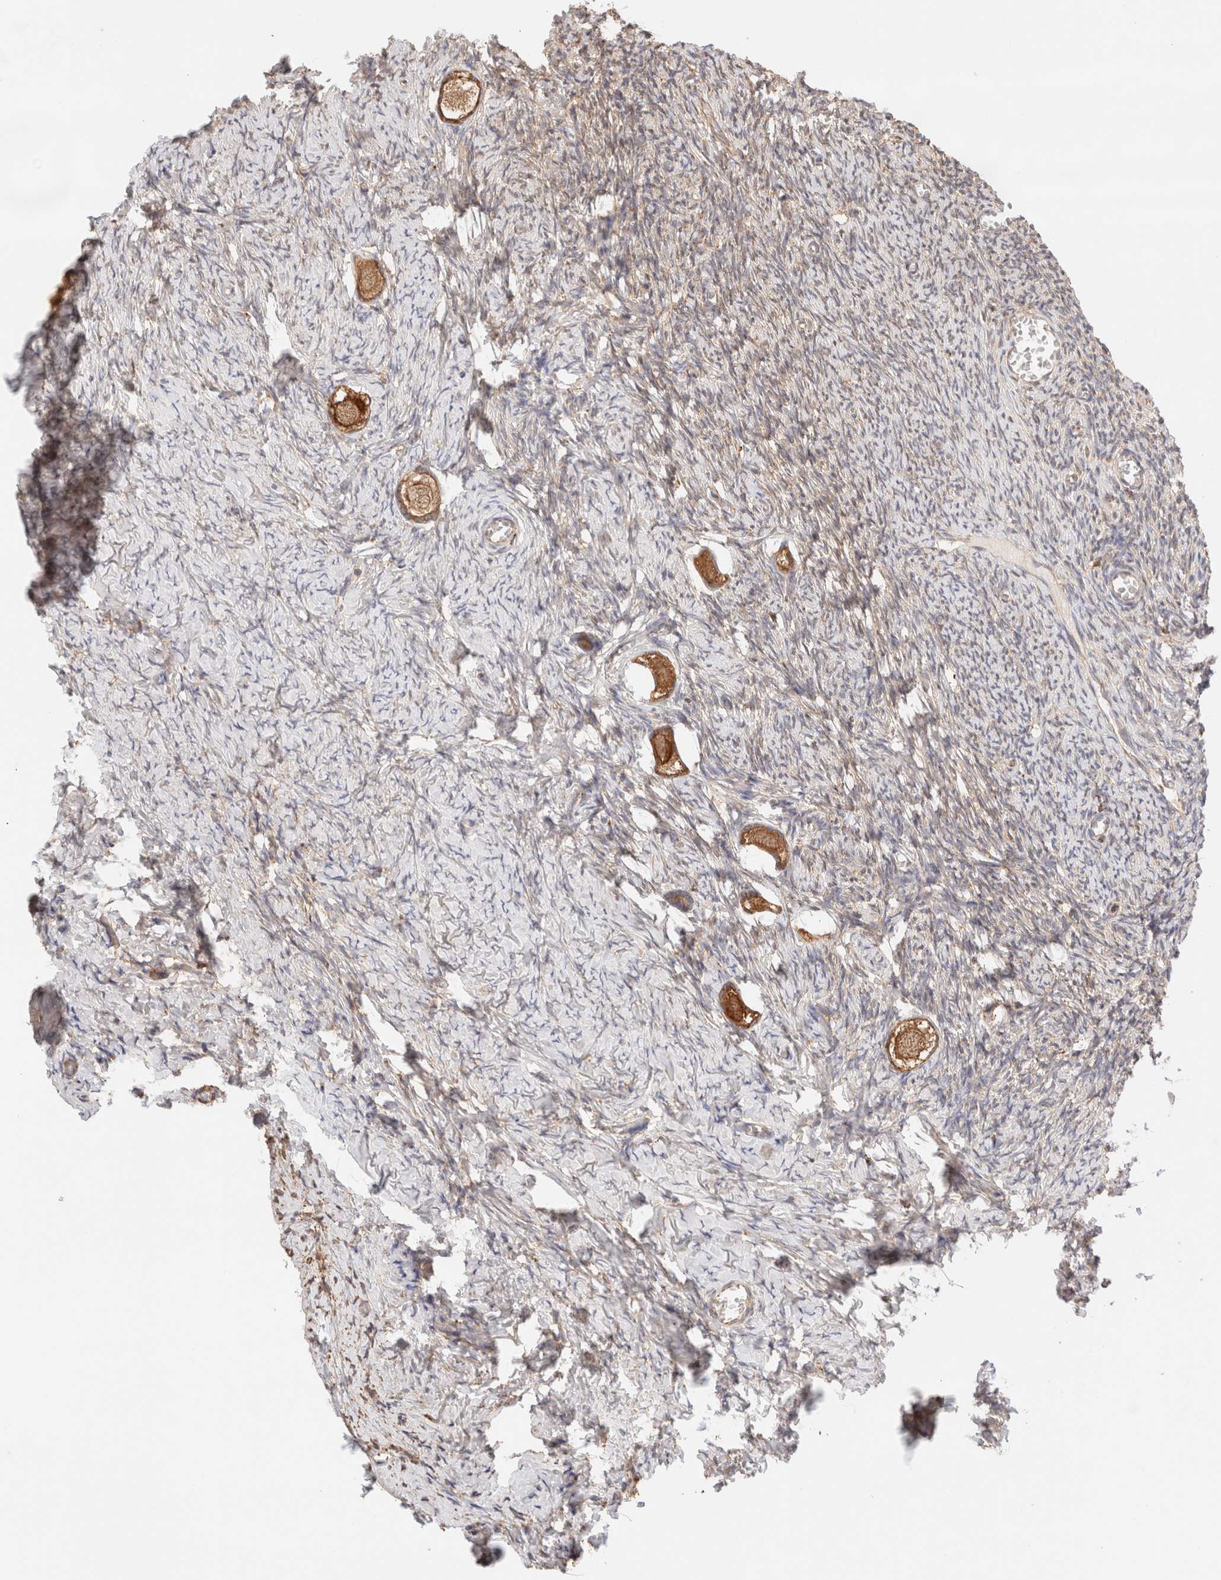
{"staining": {"intensity": "strong", "quantity": ">75%", "location": "cytoplasmic/membranous"}, "tissue": "ovary", "cell_type": "Follicle cells", "image_type": "normal", "snomed": [{"axis": "morphology", "description": "Normal tissue, NOS"}, {"axis": "topography", "description": "Ovary"}], "caption": "About >75% of follicle cells in unremarkable human ovary exhibit strong cytoplasmic/membranous protein positivity as visualized by brown immunohistochemical staining.", "gene": "FER", "patient": {"sex": "female", "age": 27}}